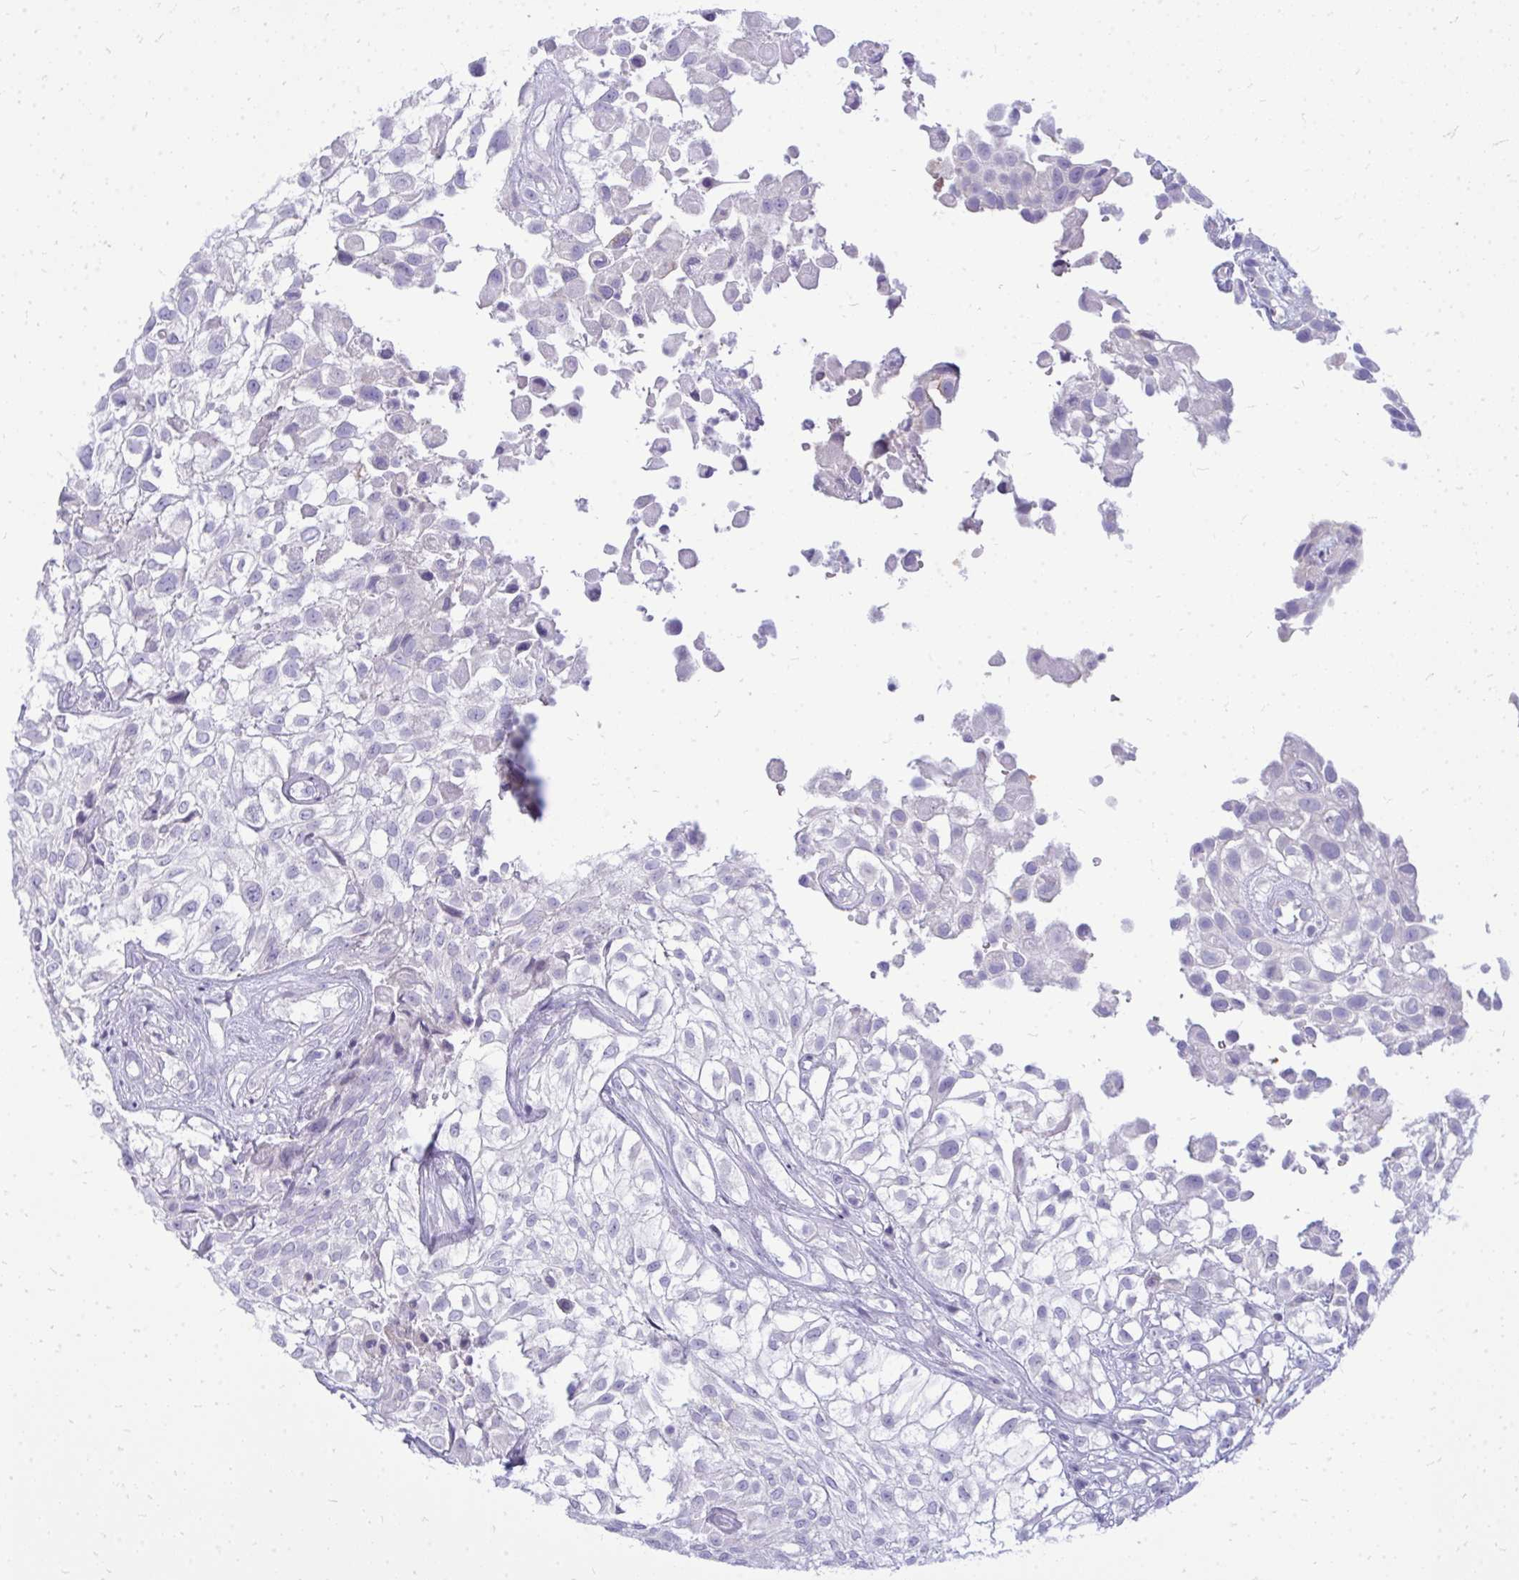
{"staining": {"intensity": "negative", "quantity": "none", "location": "none"}, "tissue": "urothelial cancer", "cell_type": "Tumor cells", "image_type": "cancer", "snomed": [{"axis": "morphology", "description": "Urothelial carcinoma, High grade"}, {"axis": "topography", "description": "Urinary bladder"}], "caption": "The image exhibits no significant positivity in tumor cells of urothelial carcinoma (high-grade).", "gene": "TSPEAR", "patient": {"sex": "male", "age": 56}}